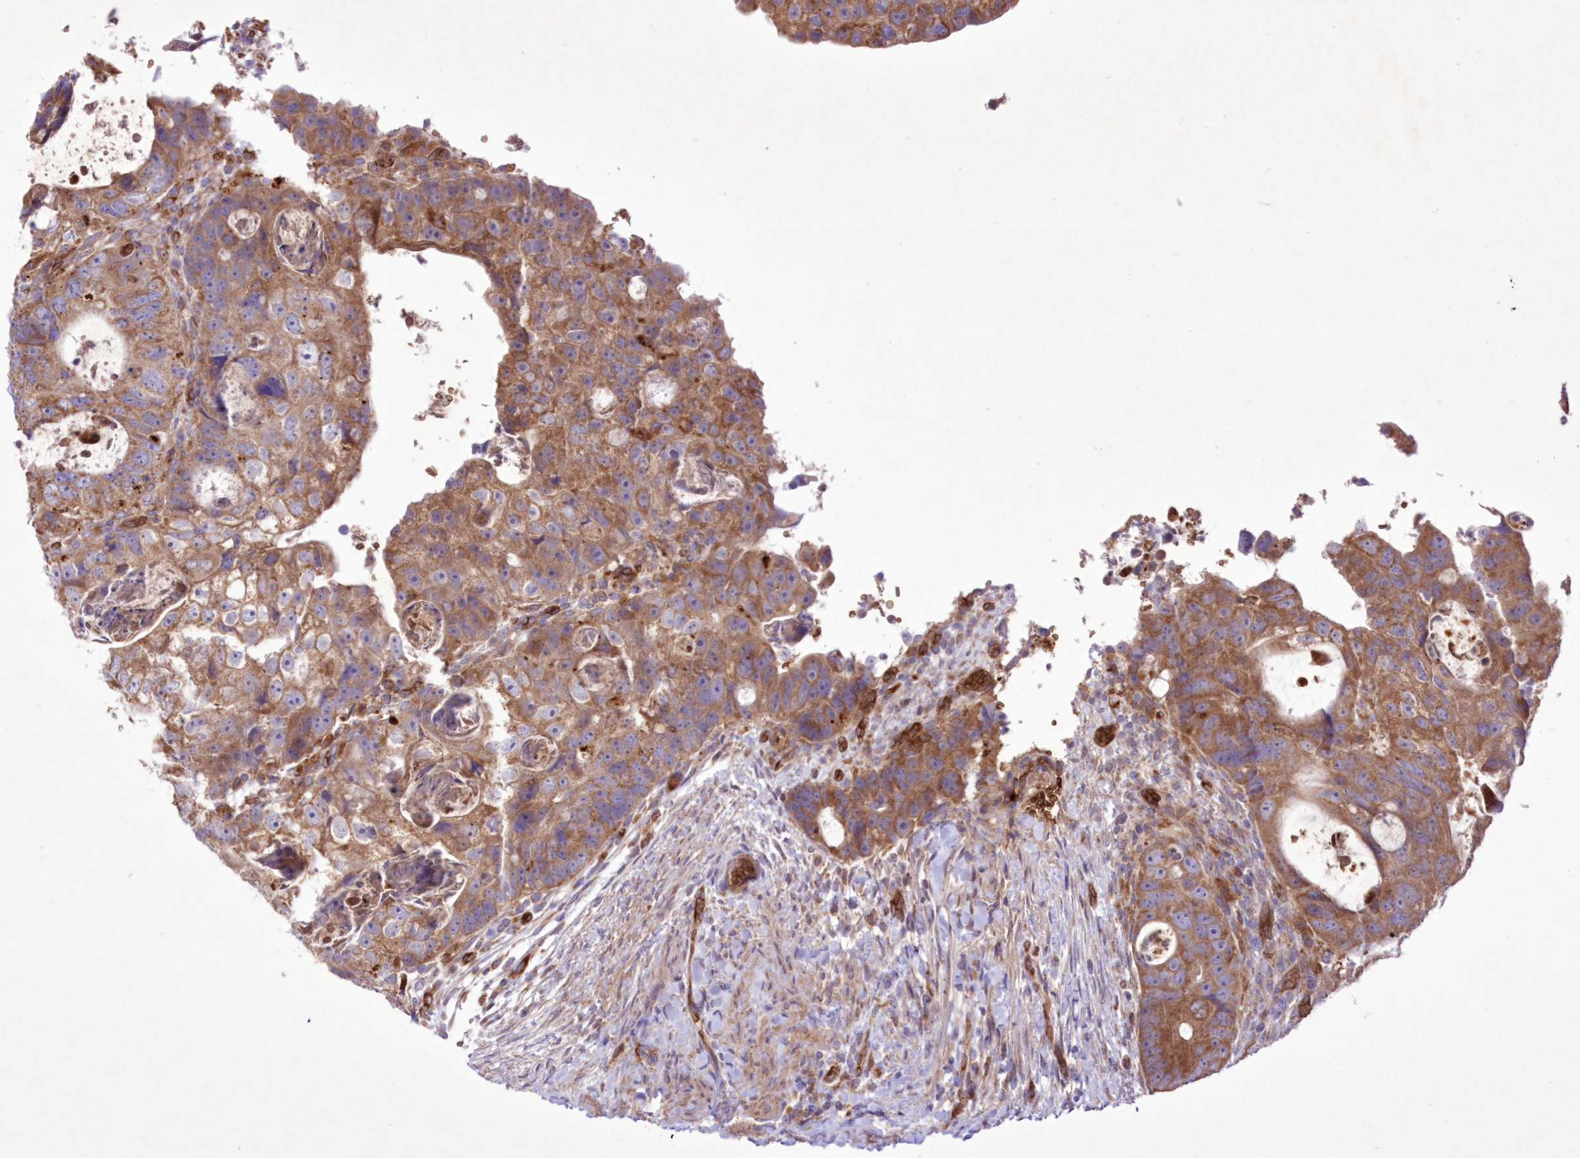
{"staining": {"intensity": "moderate", "quantity": ">75%", "location": "cytoplasmic/membranous"}, "tissue": "colorectal cancer", "cell_type": "Tumor cells", "image_type": "cancer", "snomed": [{"axis": "morphology", "description": "Adenocarcinoma, NOS"}, {"axis": "topography", "description": "Rectum"}], "caption": "About >75% of tumor cells in adenocarcinoma (colorectal) display moderate cytoplasmic/membranous protein staining as visualized by brown immunohistochemical staining.", "gene": "FCHO2", "patient": {"sex": "male", "age": 59}}